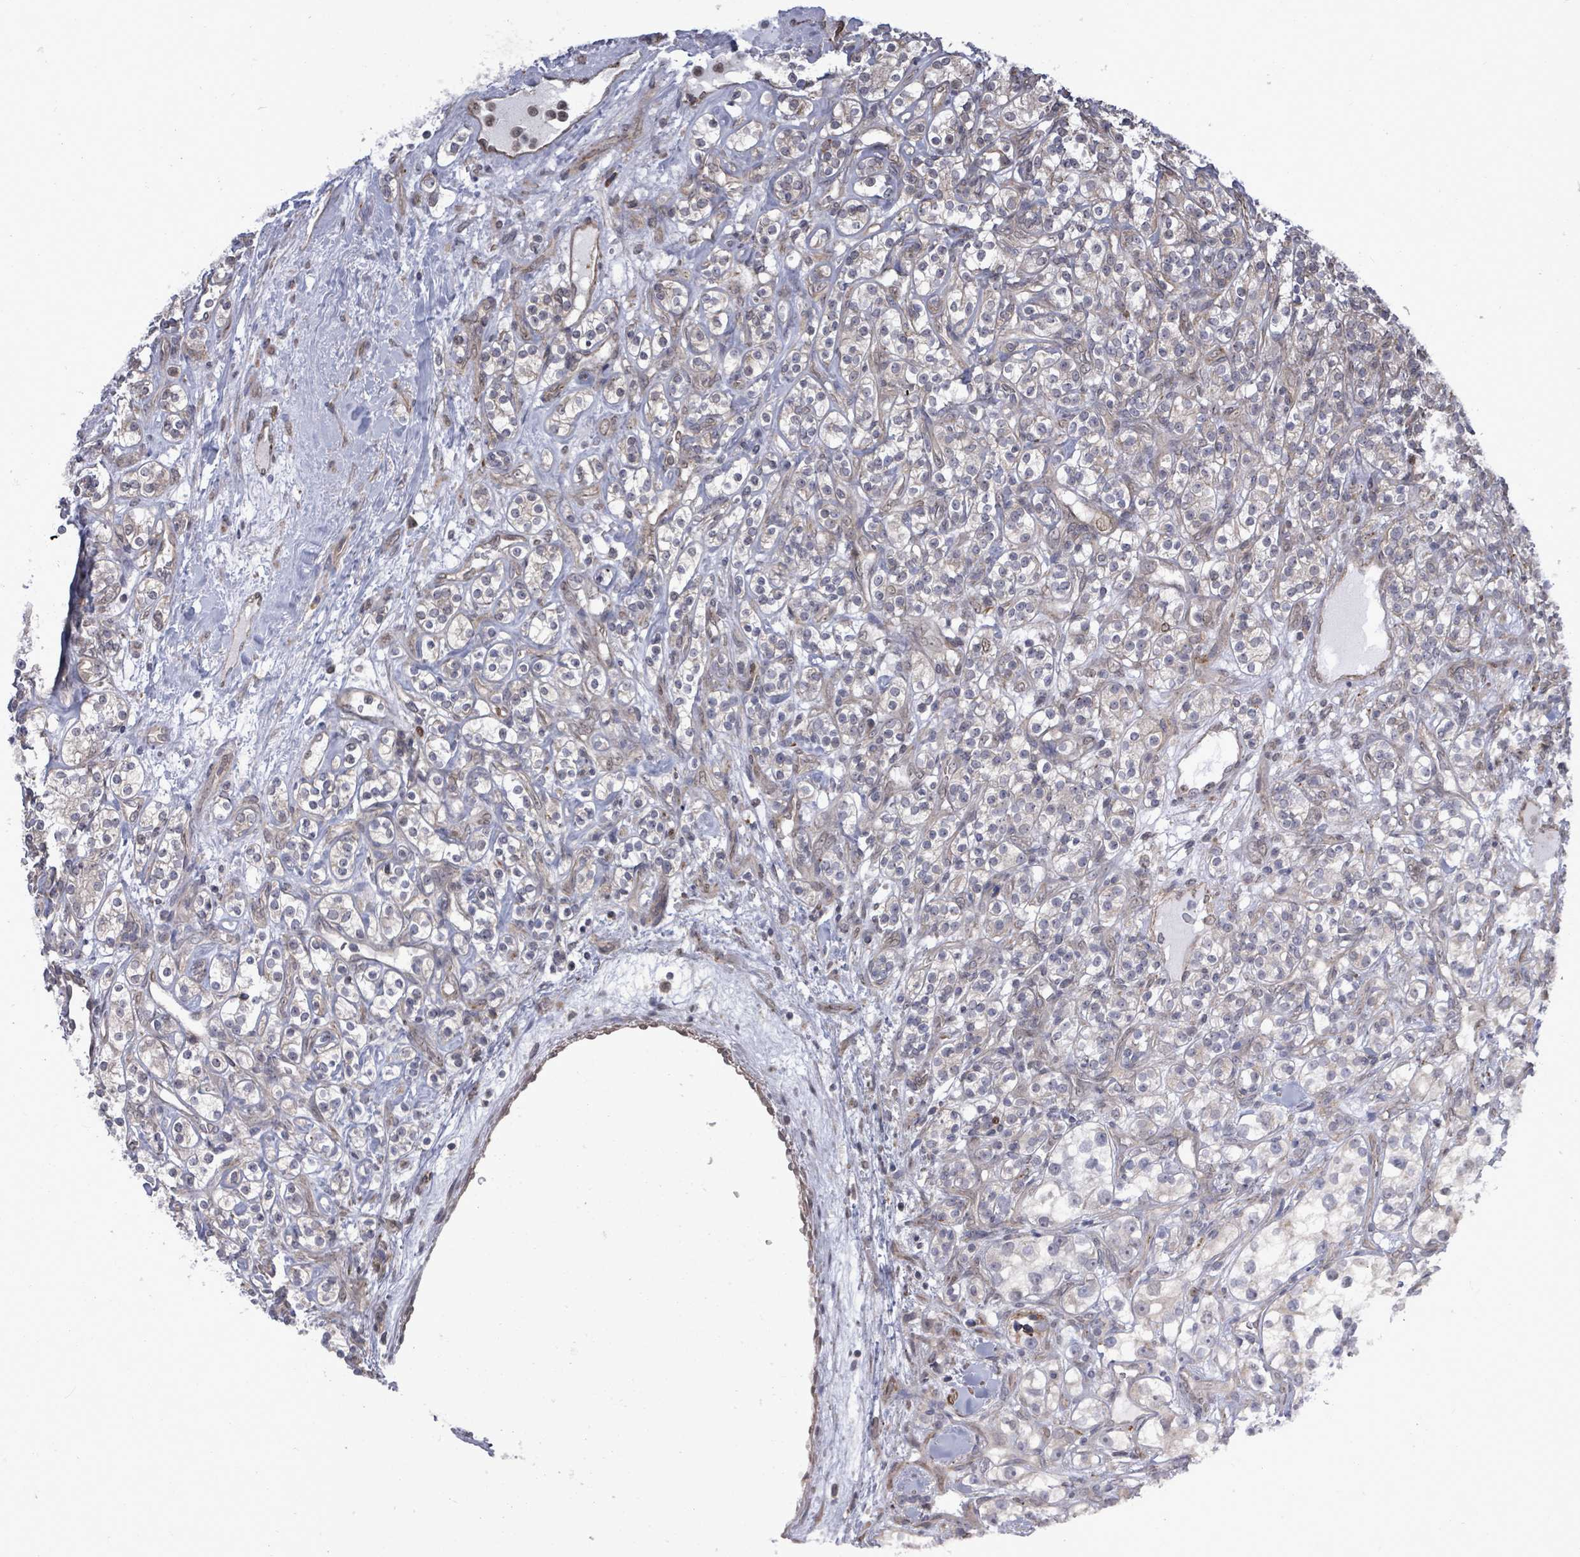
{"staining": {"intensity": "negative", "quantity": "none", "location": "none"}, "tissue": "renal cancer", "cell_type": "Tumor cells", "image_type": "cancer", "snomed": [{"axis": "morphology", "description": "Adenocarcinoma, NOS"}, {"axis": "topography", "description": "Kidney"}], "caption": "A micrograph of human renal adenocarcinoma is negative for staining in tumor cells.", "gene": "PAPSS1", "patient": {"sex": "male", "age": 77}}